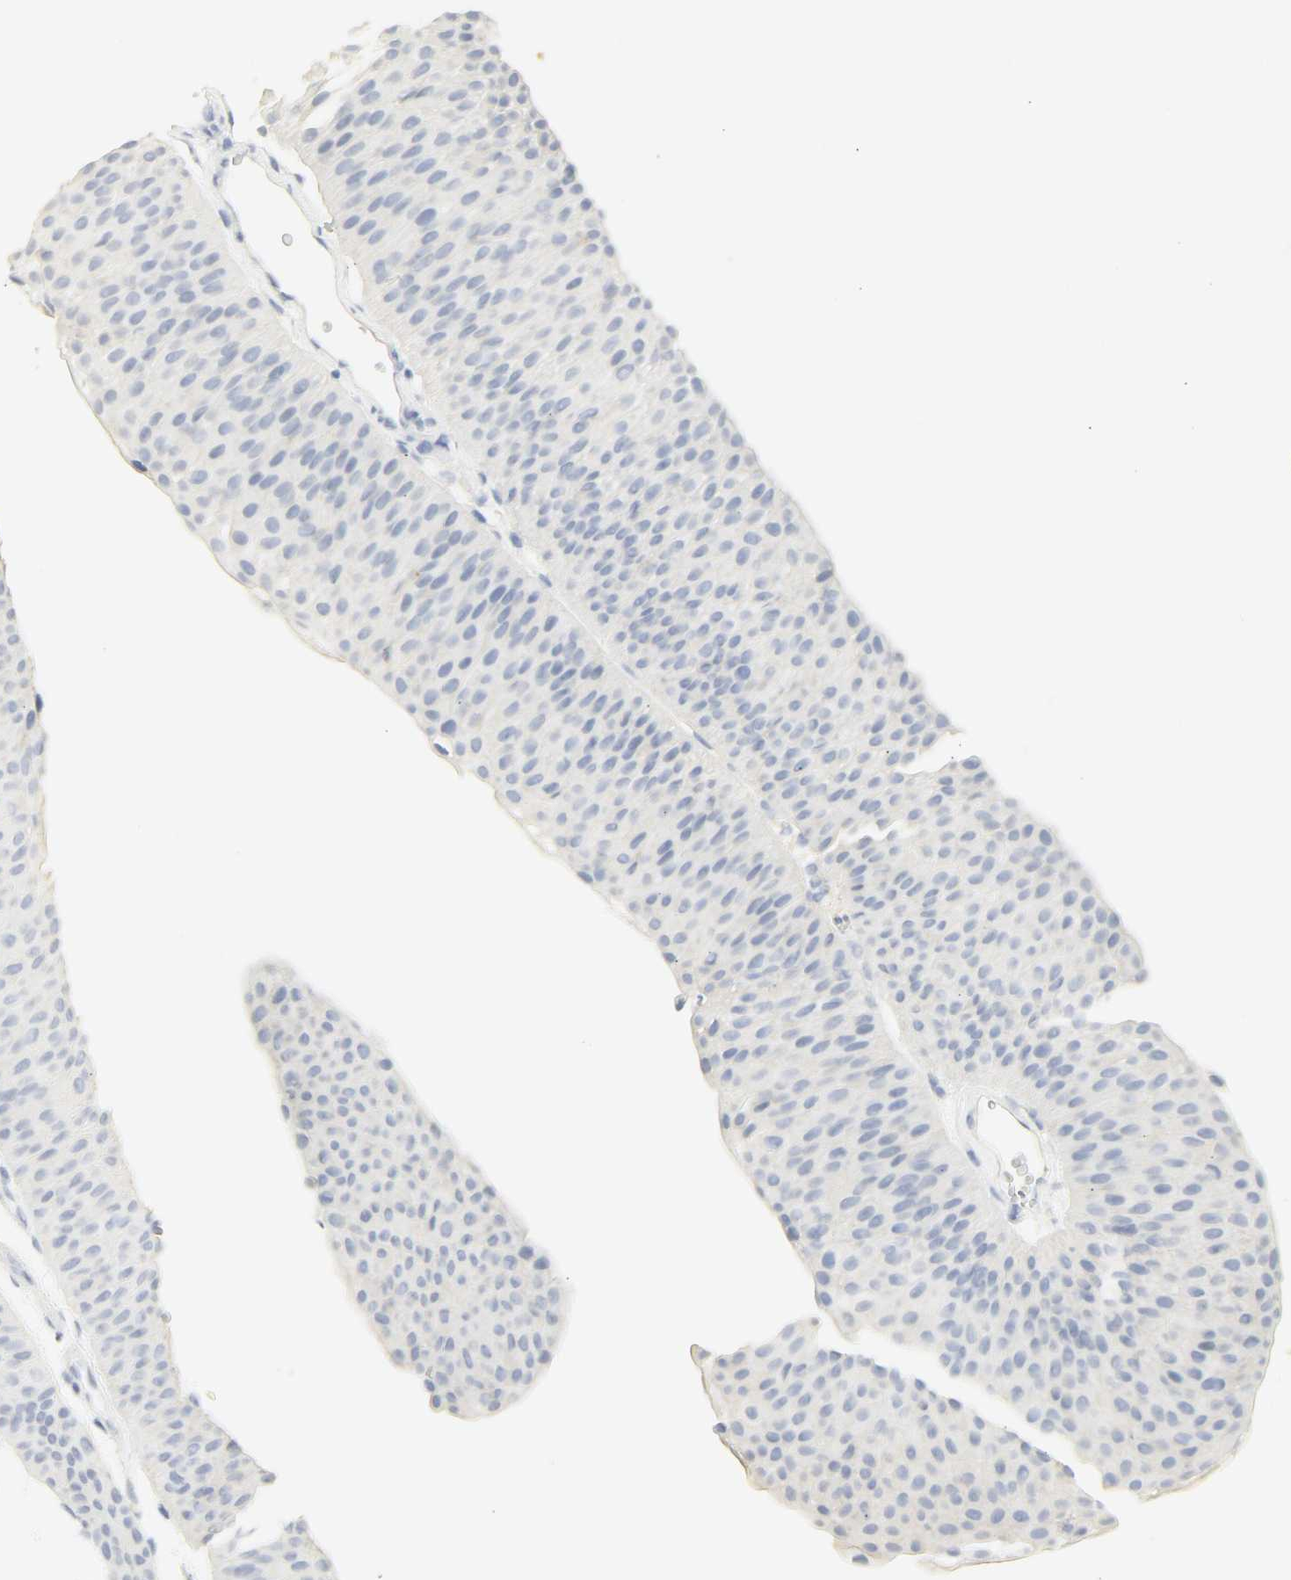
{"staining": {"intensity": "negative", "quantity": "none", "location": "none"}, "tissue": "urothelial cancer", "cell_type": "Tumor cells", "image_type": "cancer", "snomed": [{"axis": "morphology", "description": "Urothelial carcinoma, Low grade"}, {"axis": "topography", "description": "Urinary bladder"}], "caption": "Immunohistochemistry of human urothelial cancer exhibits no expression in tumor cells.", "gene": "CEACAM5", "patient": {"sex": "female", "age": 60}}